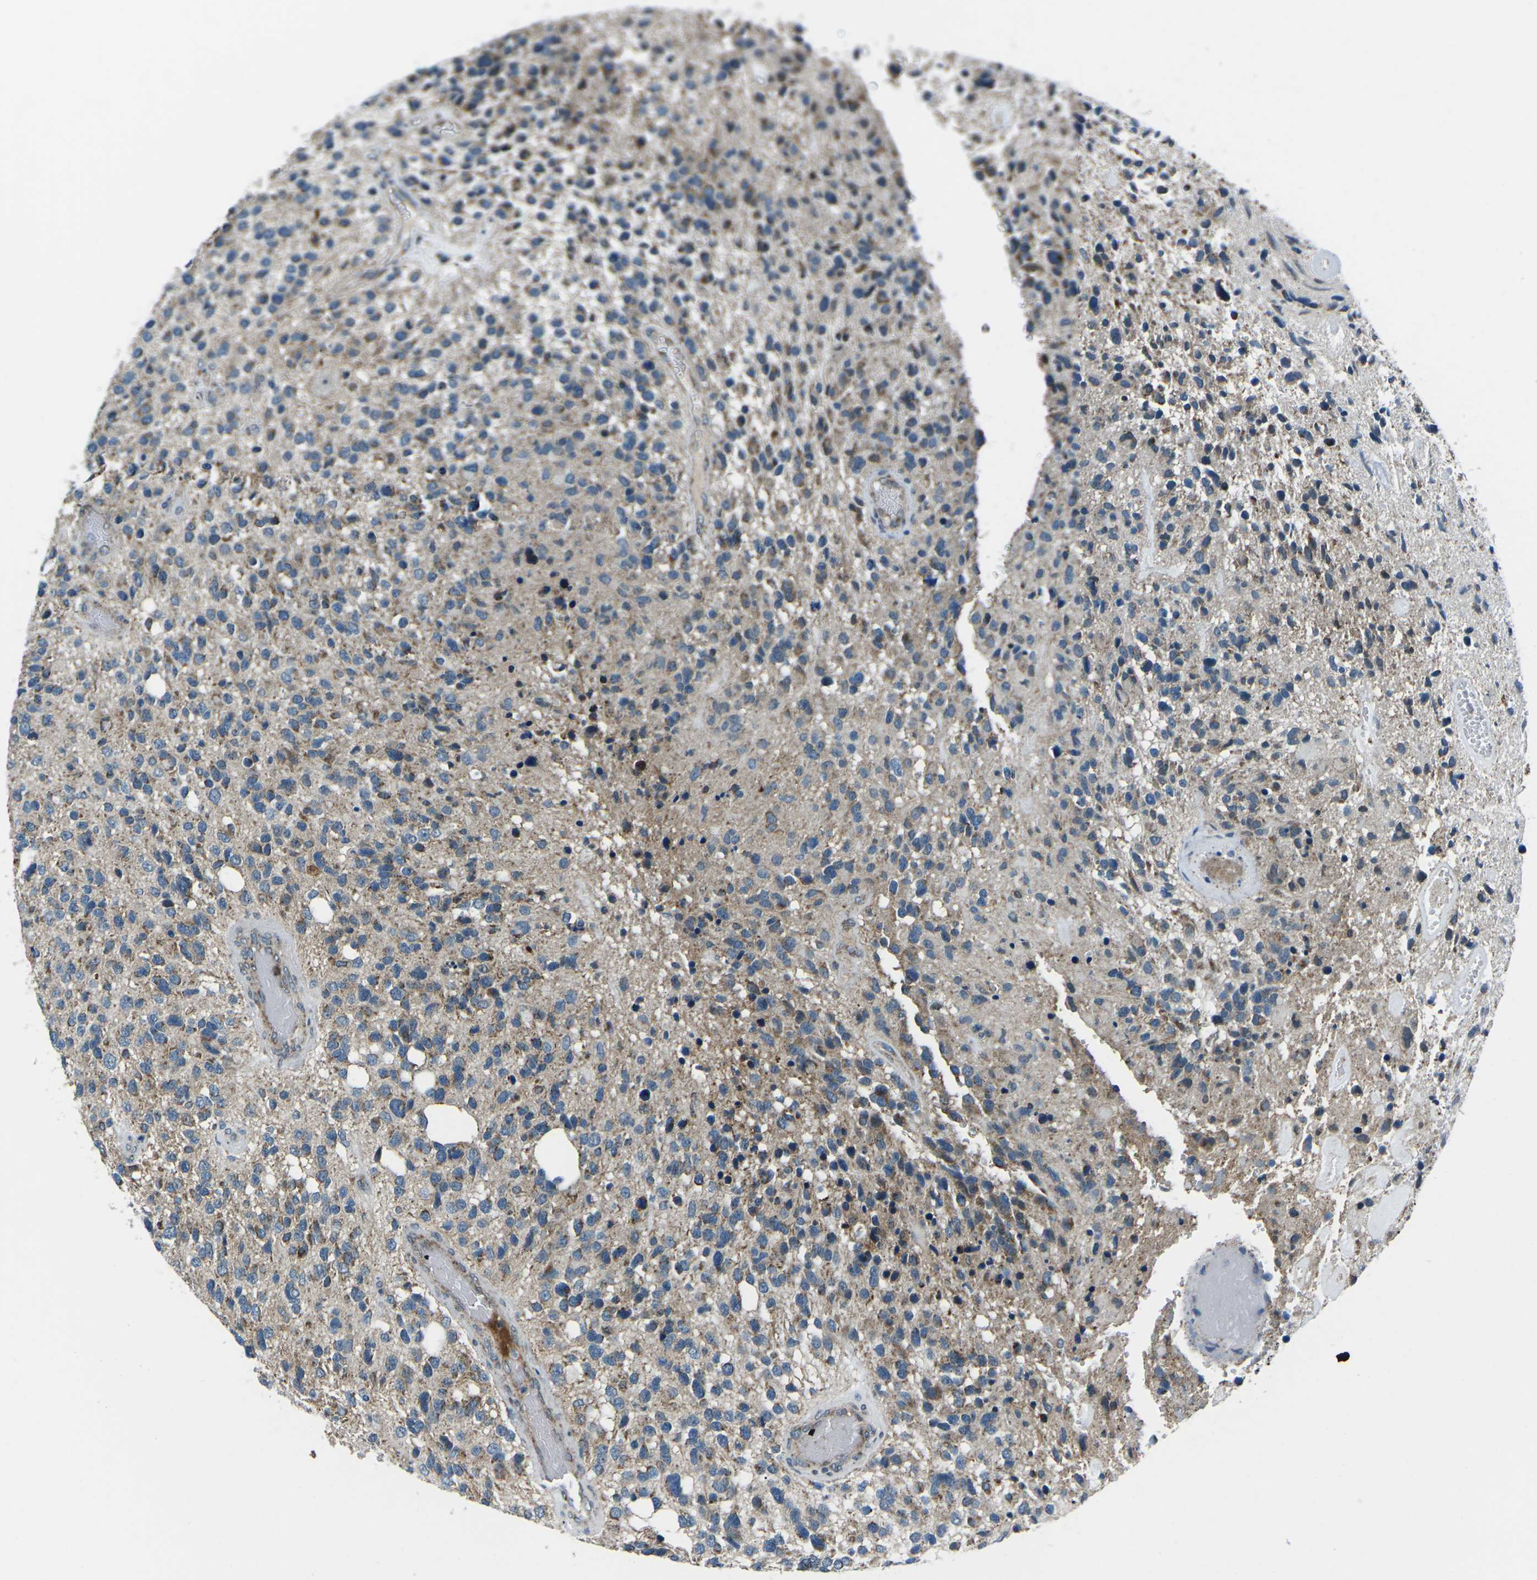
{"staining": {"intensity": "moderate", "quantity": "25%-75%", "location": "cytoplasmic/membranous"}, "tissue": "glioma", "cell_type": "Tumor cells", "image_type": "cancer", "snomed": [{"axis": "morphology", "description": "Glioma, malignant, High grade"}, {"axis": "topography", "description": "Brain"}], "caption": "The photomicrograph exhibits staining of high-grade glioma (malignant), revealing moderate cytoplasmic/membranous protein expression (brown color) within tumor cells.", "gene": "RFESD", "patient": {"sex": "female", "age": 58}}